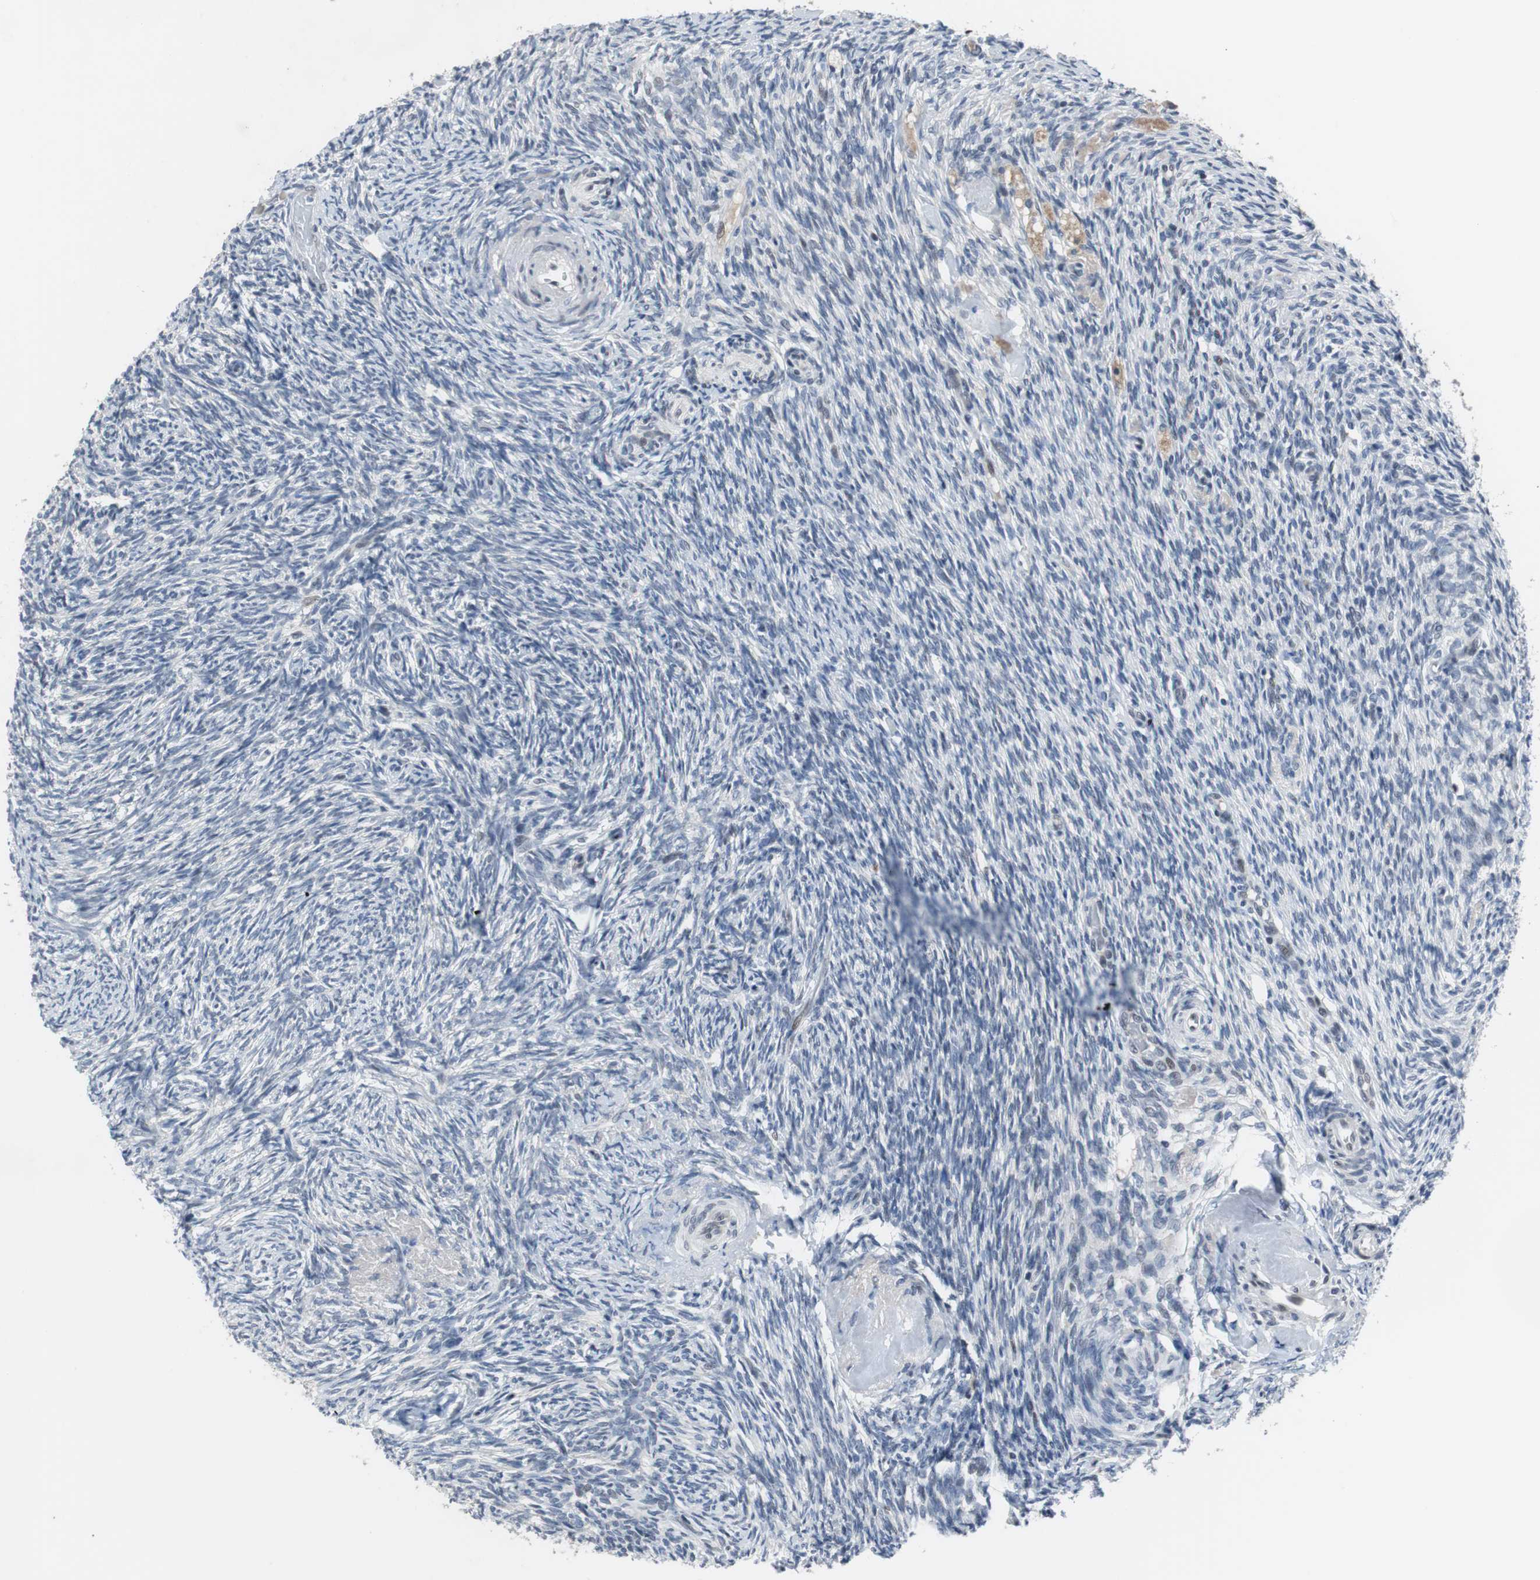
{"staining": {"intensity": "negative", "quantity": "none", "location": "none"}, "tissue": "ovary", "cell_type": "Ovarian stroma cells", "image_type": "normal", "snomed": [{"axis": "morphology", "description": "Normal tissue, NOS"}, {"axis": "topography", "description": "Ovary"}], "caption": "High power microscopy photomicrograph of an IHC micrograph of unremarkable ovary, revealing no significant expression in ovarian stroma cells.", "gene": "TP63", "patient": {"sex": "female", "age": 60}}